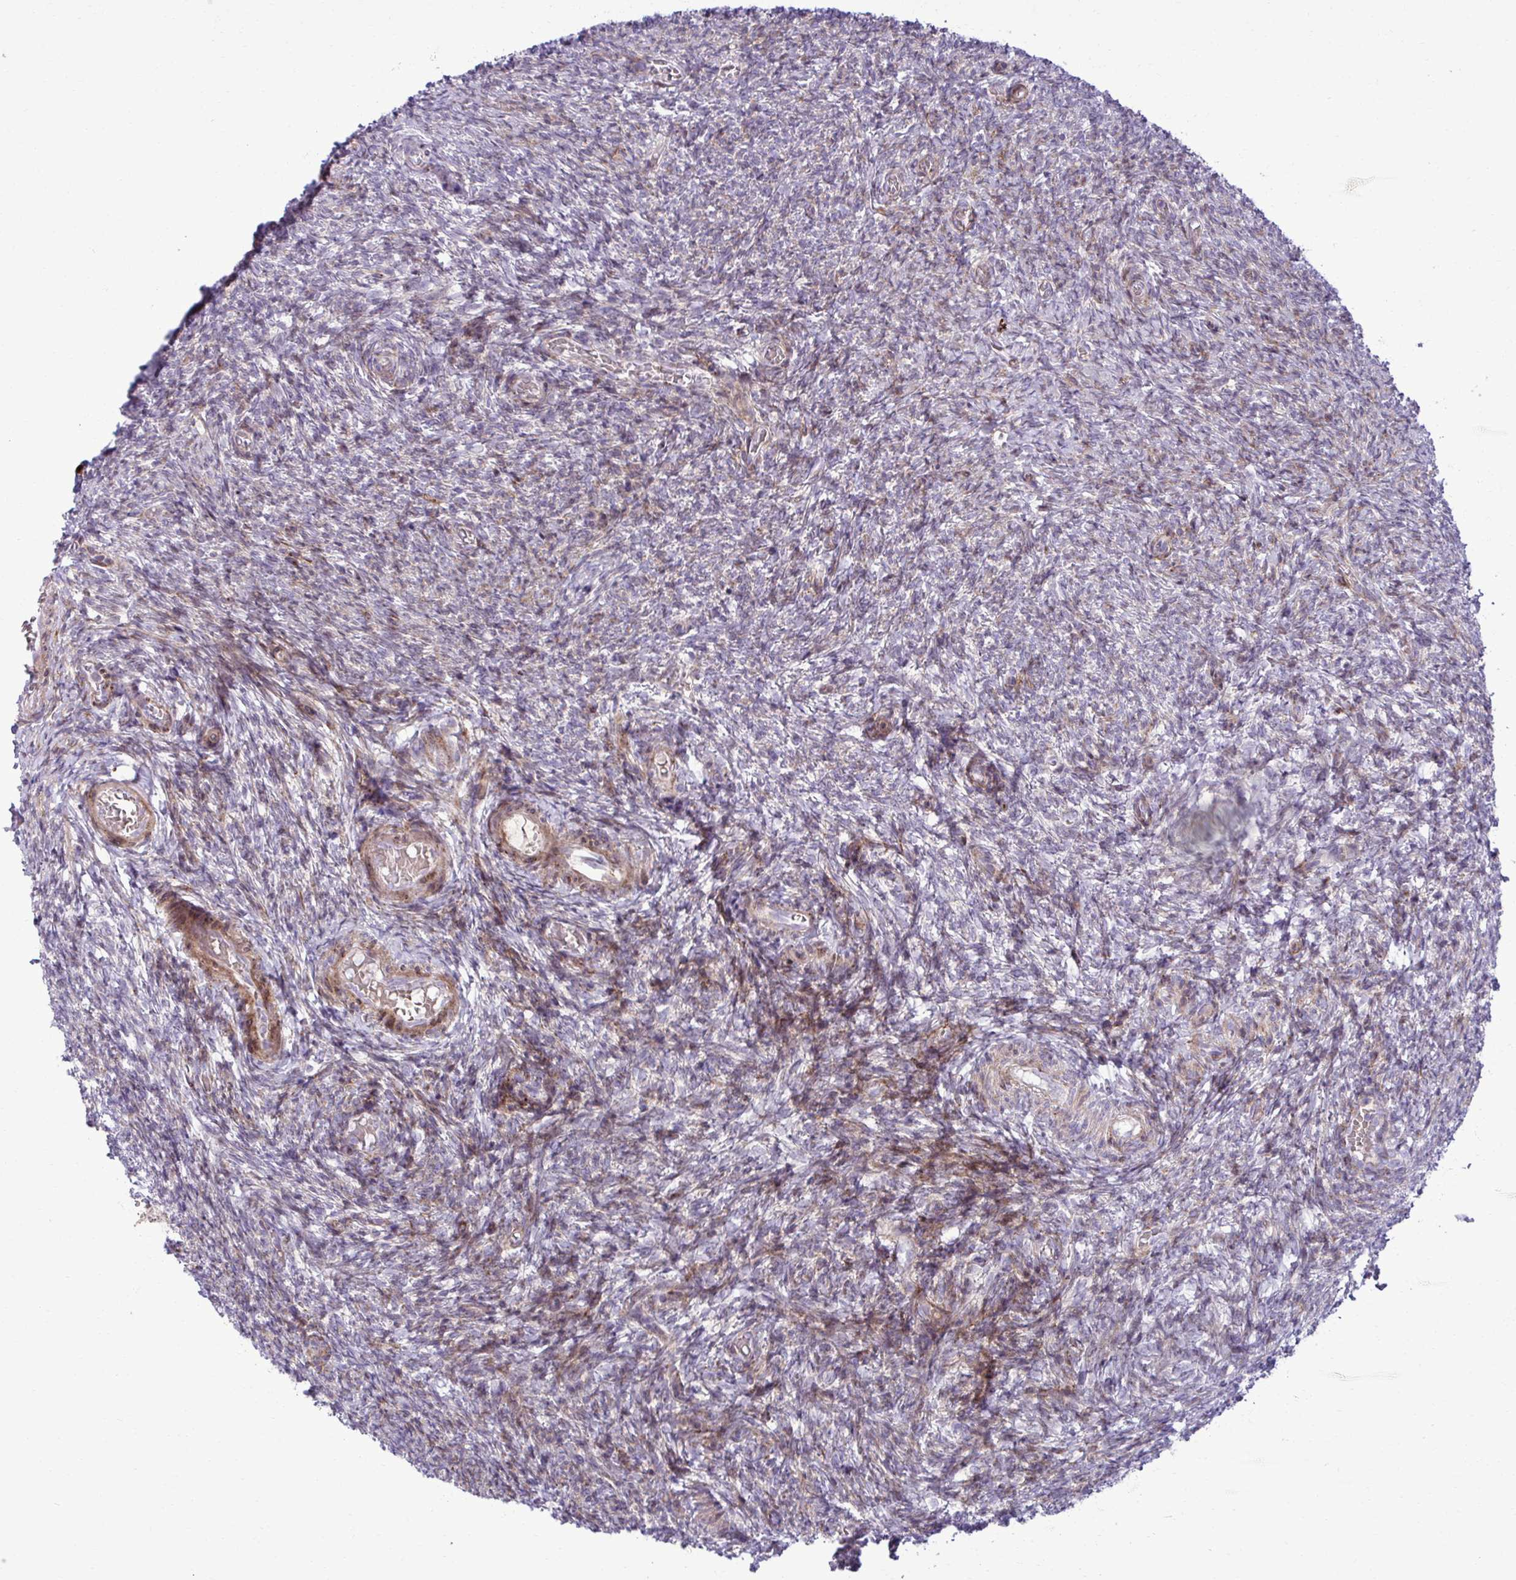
{"staining": {"intensity": "negative", "quantity": "none", "location": "none"}, "tissue": "ovary", "cell_type": "Follicle cells", "image_type": "normal", "snomed": [{"axis": "morphology", "description": "Normal tissue, NOS"}, {"axis": "topography", "description": "Ovary"}], "caption": "IHC of benign ovary displays no positivity in follicle cells.", "gene": "LIMS1", "patient": {"sex": "female", "age": 39}}